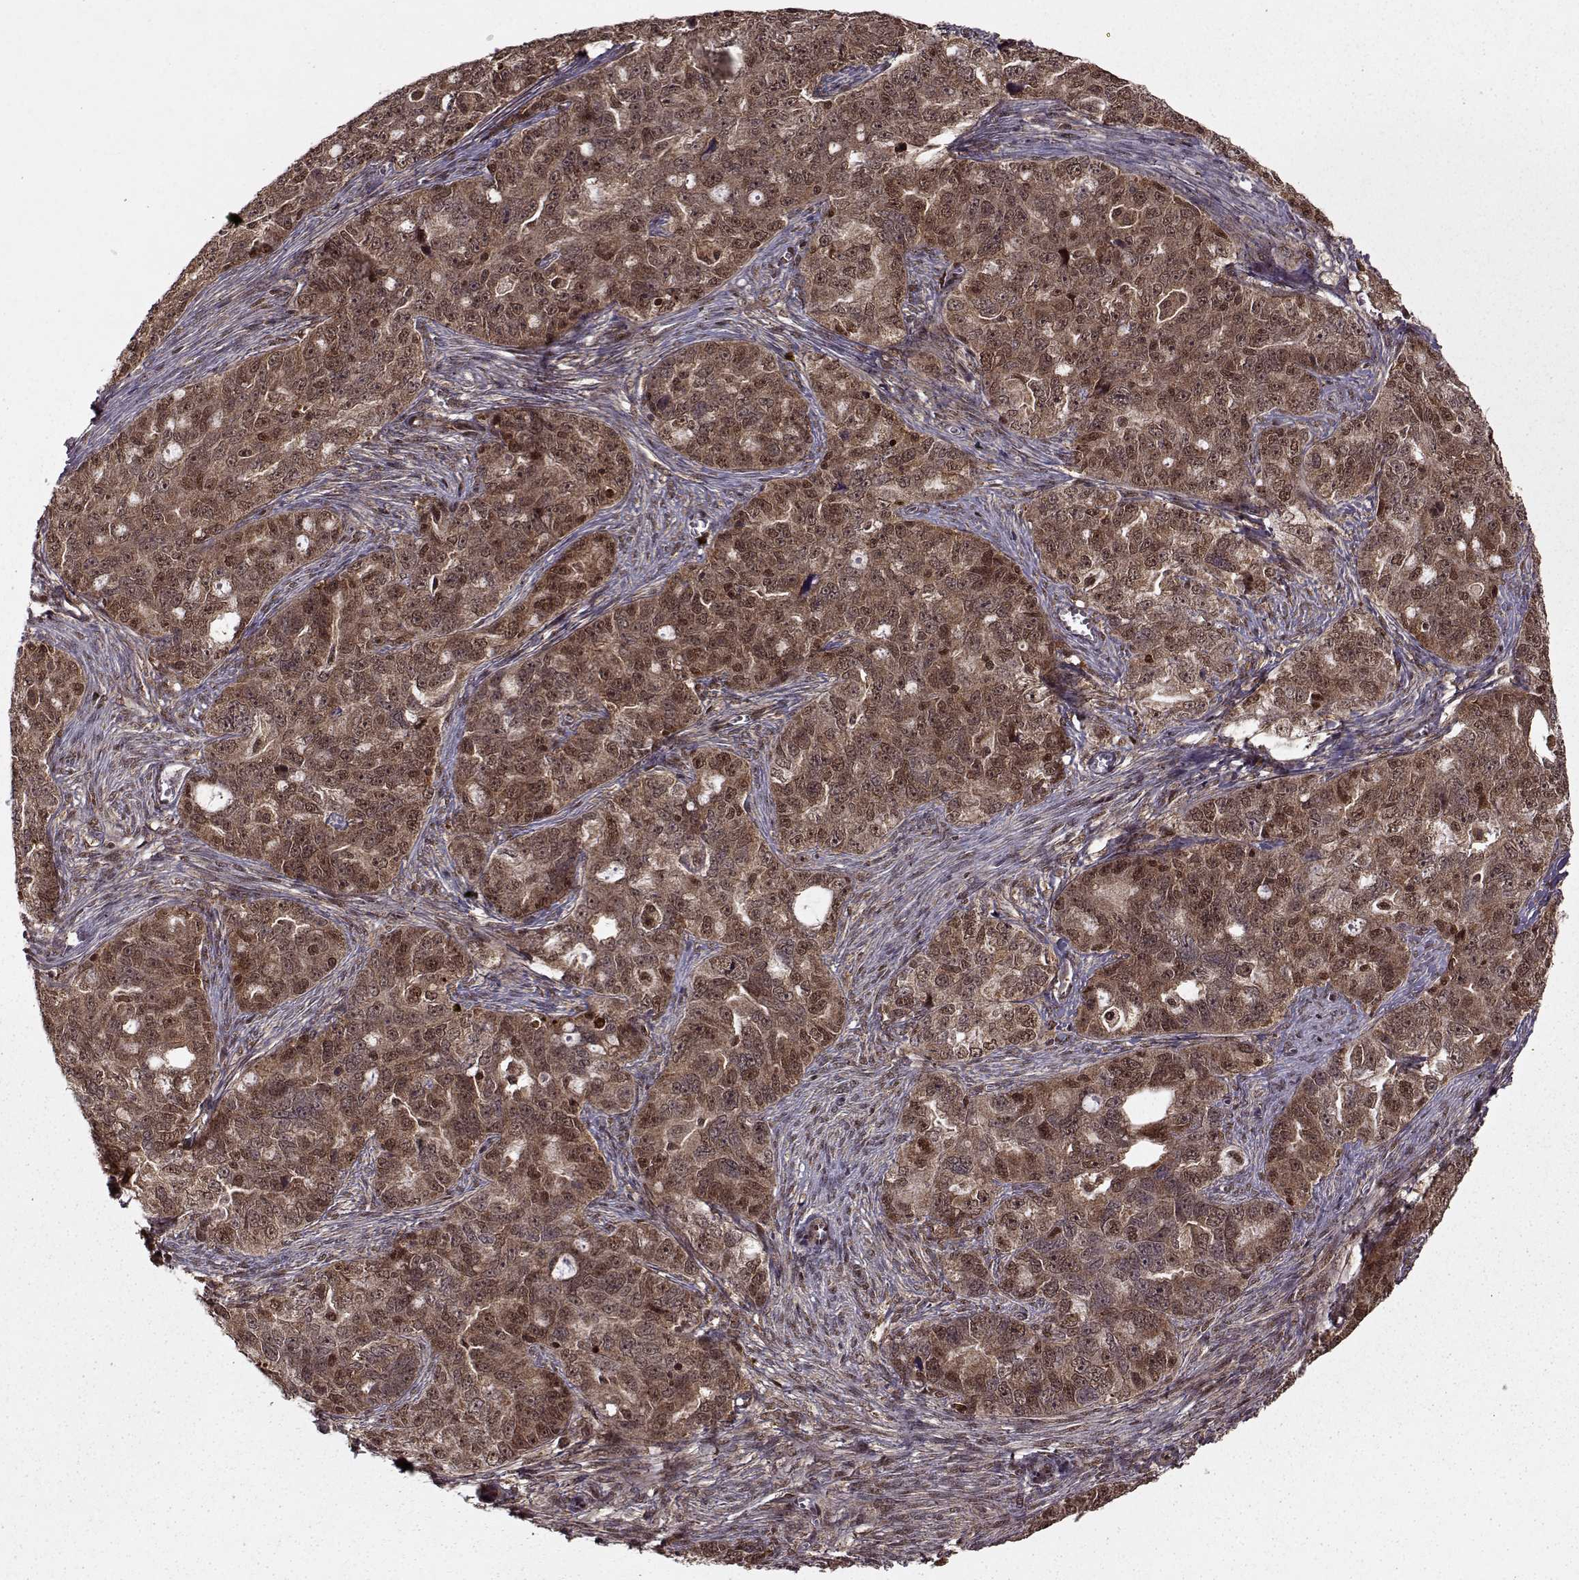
{"staining": {"intensity": "moderate", "quantity": ">75%", "location": "cytoplasmic/membranous,nuclear"}, "tissue": "ovarian cancer", "cell_type": "Tumor cells", "image_type": "cancer", "snomed": [{"axis": "morphology", "description": "Cystadenocarcinoma, serous, NOS"}, {"axis": "topography", "description": "Ovary"}], "caption": "IHC photomicrograph of human ovarian cancer stained for a protein (brown), which reveals medium levels of moderate cytoplasmic/membranous and nuclear staining in approximately >75% of tumor cells.", "gene": "PSMA7", "patient": {"sex": "female", "age": 51}}